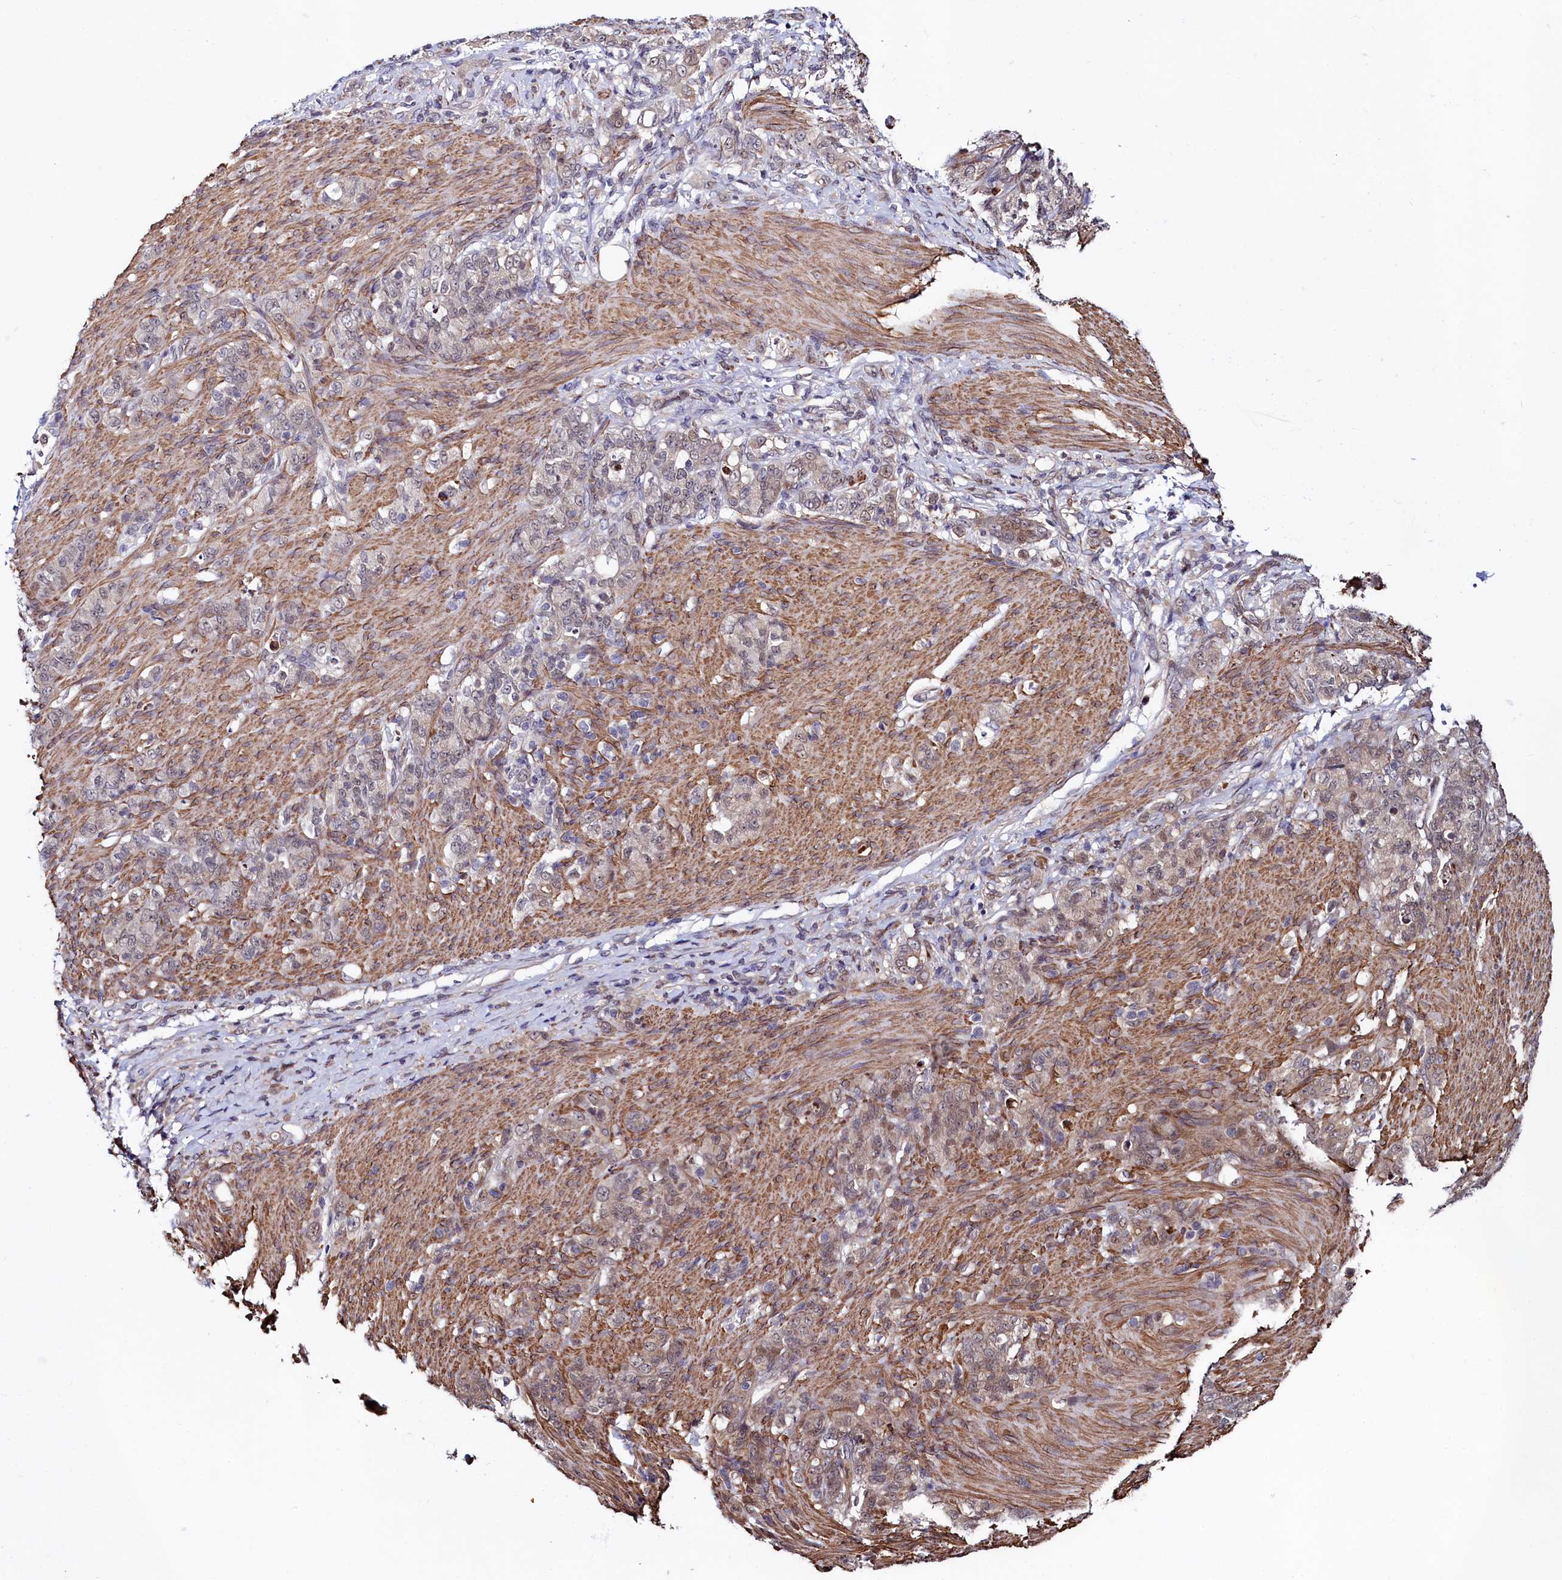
{"staining": {"intensity": "weak", "quantity": "25%-75%", "location": "nuclear"}, "tissue": "stomach cancer", "cell_type": "Tumor cells", "image_type": "cancer", "snomed": [{"axis": "morphology", "description": "Adenocarcinoma, NOS"}, {"axis": "topography", "description": "Stomach"}], "caption": "Protein staining demonstrates weak nuclear positivity in approximately 25%-75% of tumor cells in stomach cancer (adenocarcinoma).", "gene": "LEO1", "patient": {"sex": "female", "age": 79}}